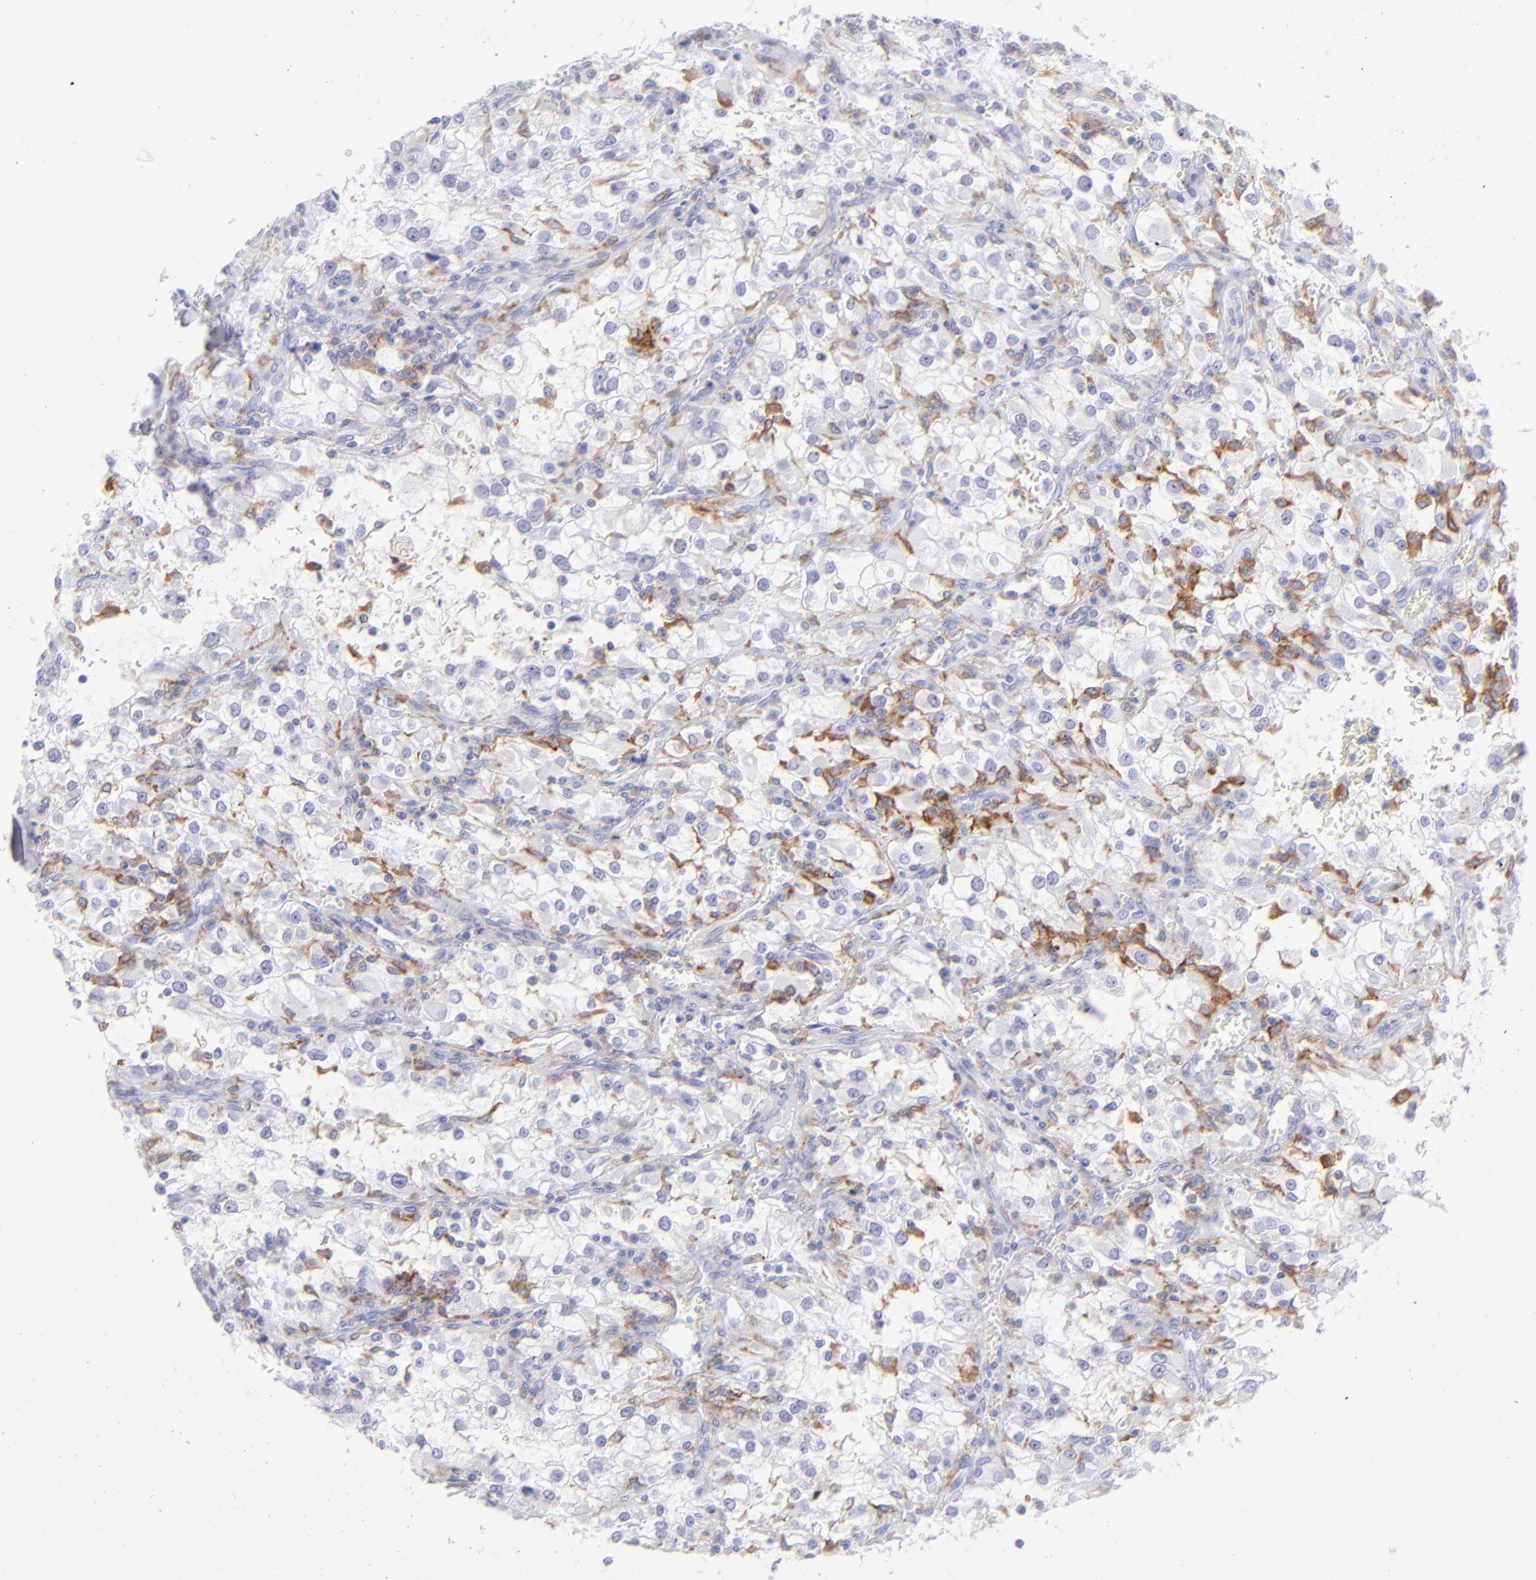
{"staining": {"intensity": "moderate", "quantity": "<25%", "location": "cytoplasmic/membranous"}, "tissue": "renal cancer", "cell_type": "Tumor cells", "image_type": "cancer", "snomed": [{"axis": "morphology", "description": "Adenocarcinoma, NOS"}, {"axis": "topography", "description": "Kidney"}], "caption": "Renal adenocarcinoma stained with IHC reveals moderate cytoplasmic/membranous positivity in approximately <25% of tumor cells. (DAB (3,3'-diaminobenzidine) = brown stain, brightfield microscopy at high magnification).", "gene": "CD72", "patient": {"sex": "female", "age": 52}}